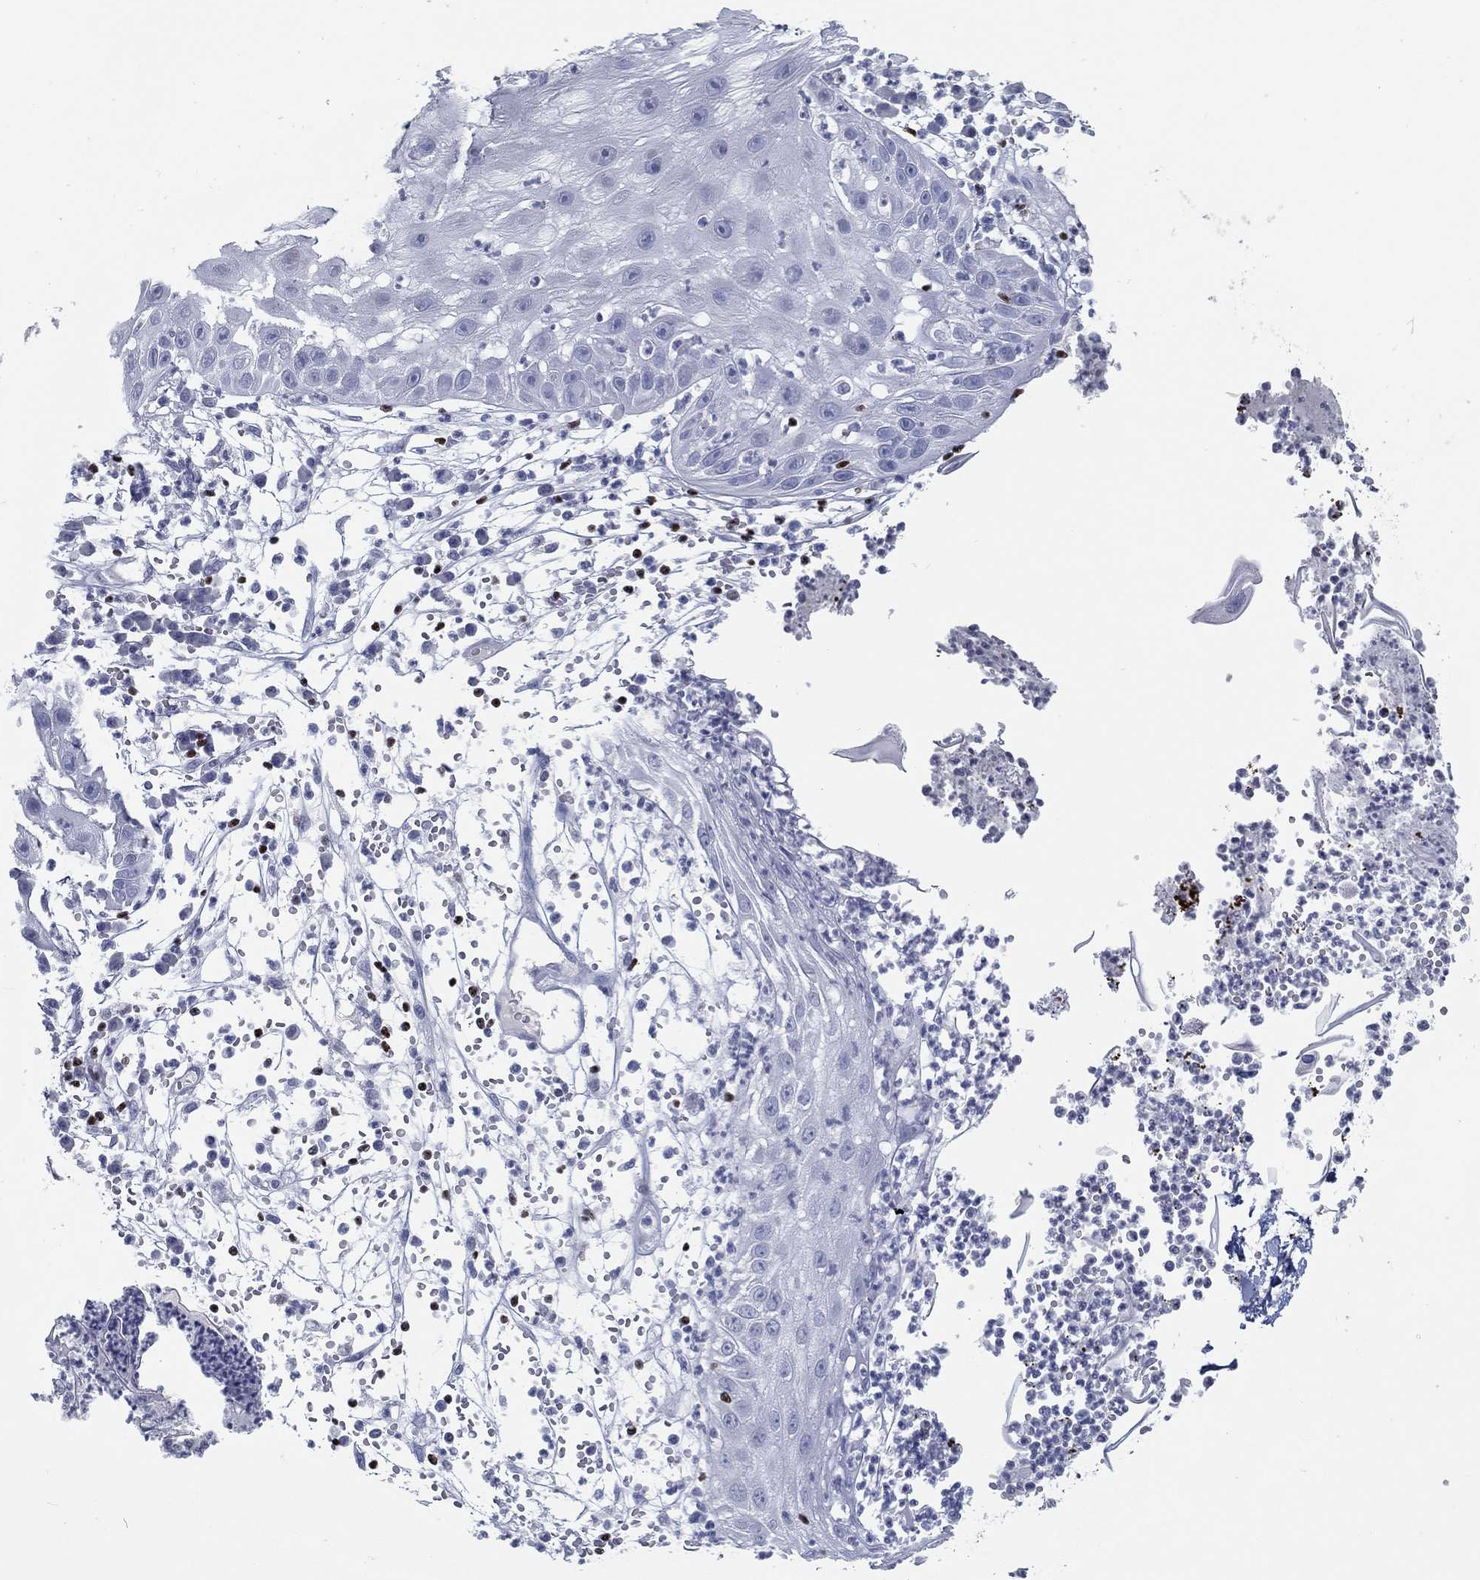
{"staining": {"intensity": "negative", "quantity": "none", "location": "none"}, "tissue": "skin cancer", "cell_type": "Tumor cells", "image_type": "cancer", "snomed": [{"axis": "morphology", "description": "Normal tissue, NOS"}, {"axis": "morphology", "description": "Squamous cell carcinoma, NOS"}, {"axis": "topography", "description": "Skin"}], "caption": "Micrograph shows no significant protein positivity in tumor cells of squamous cell carcinoma (skin).", "gene": "PYHIN1", "patient": {"sex": "male", "age": 79}}